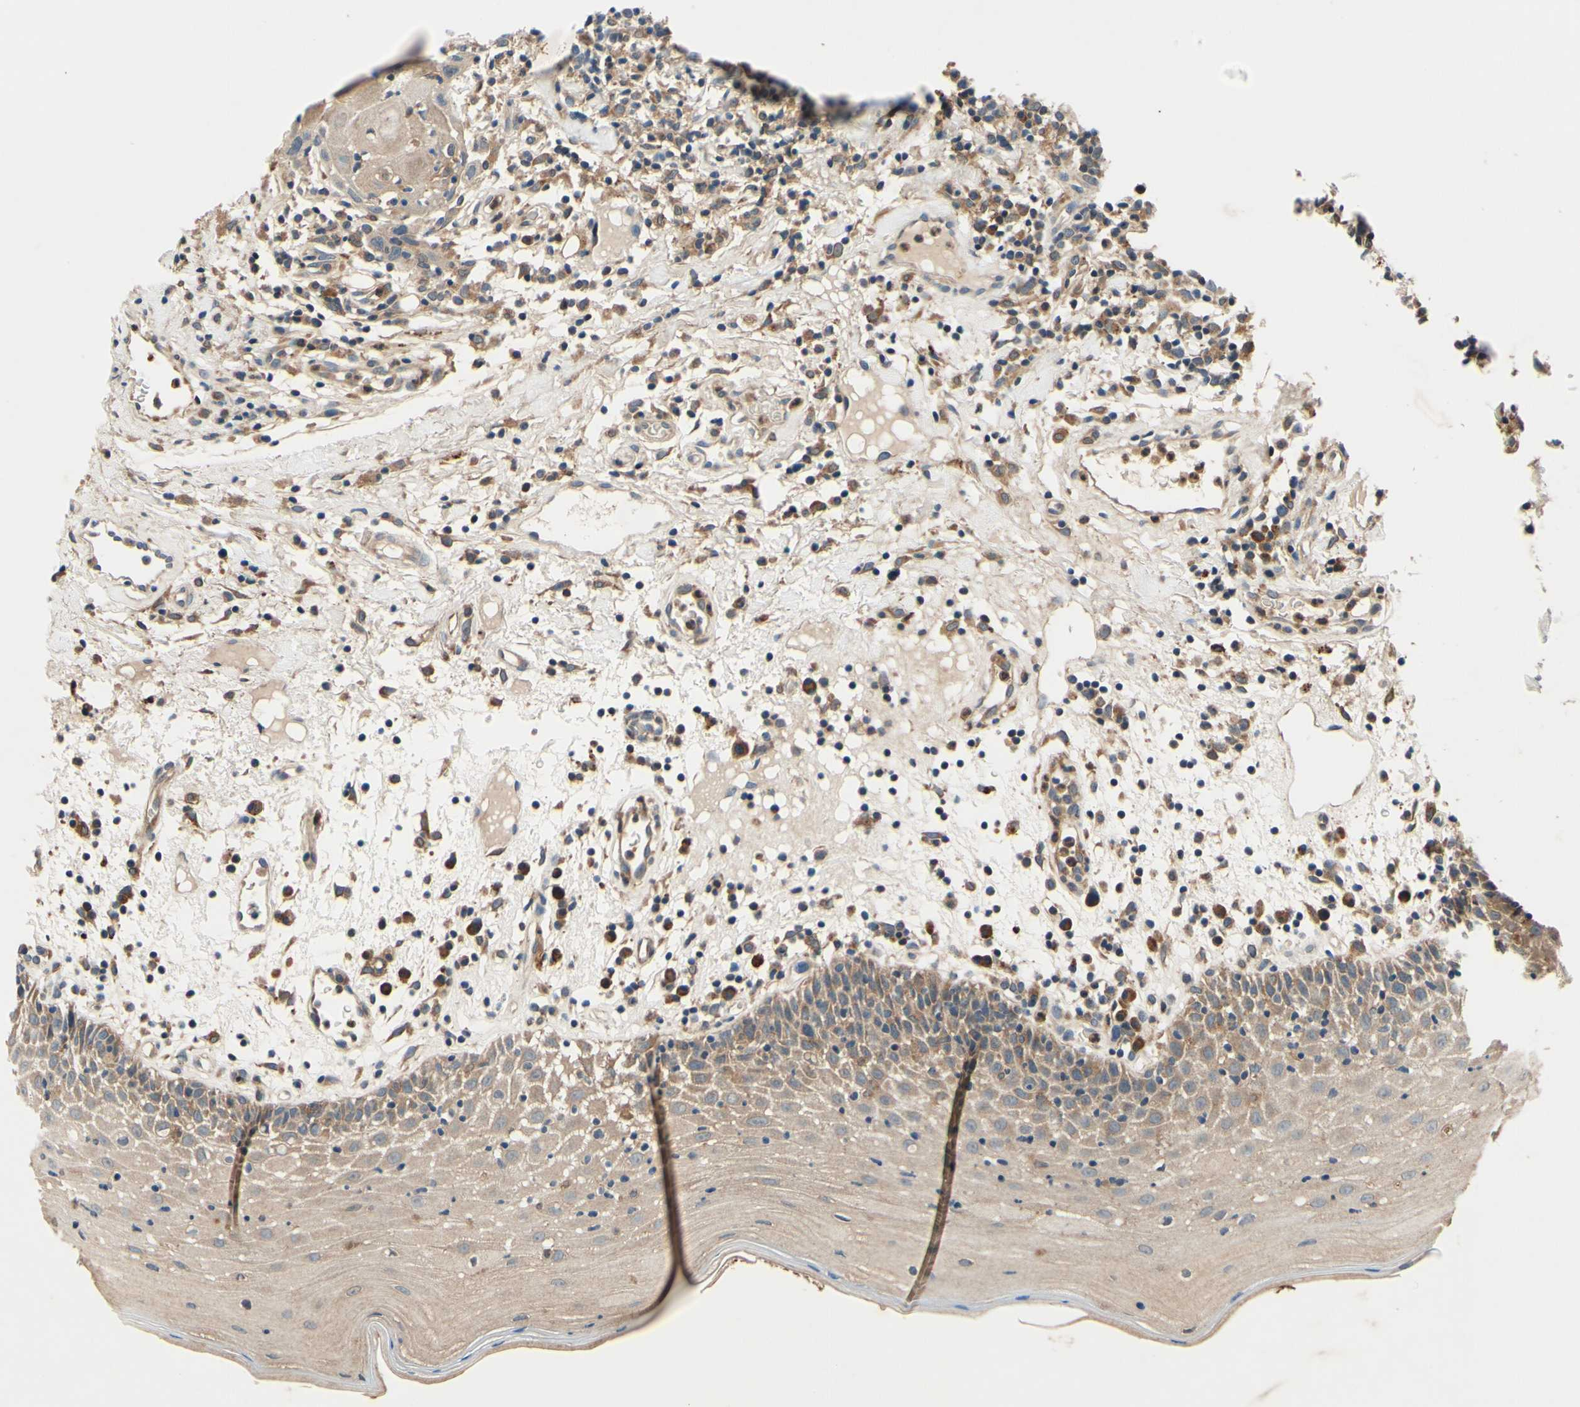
{"staining": {"intensity": "weak", "quantity": "25%-75%", "location": "cytoplasmic/membranous"}, "tissue": "oral mucosa", "cell_type": "Squamous epithelial cells", "image_type": "normal", "snomed": [{"axis": "morphology", "description": "Normal tissue, NOS"}, {"axis": "morphology", "description": "Squamous cell carcinoma, NOS"}, {"axis": "topography", "description": "Skeletal muscle"}, {"axis": "topography", "description": "Oral tissue"}], "caption": "An immunohistochemistry (IHC) micrograph of unremarkable tissue is shown. Protein staining in brown shows weak cytoplasmic/membranous positivity in oral mucosa within squamous epithelial cells. (DAB IHC, brown staining for protein, blue staining for nuclei).", "gene": "PLA2G4A", "patient": {"sex": "male", "age": 71}}